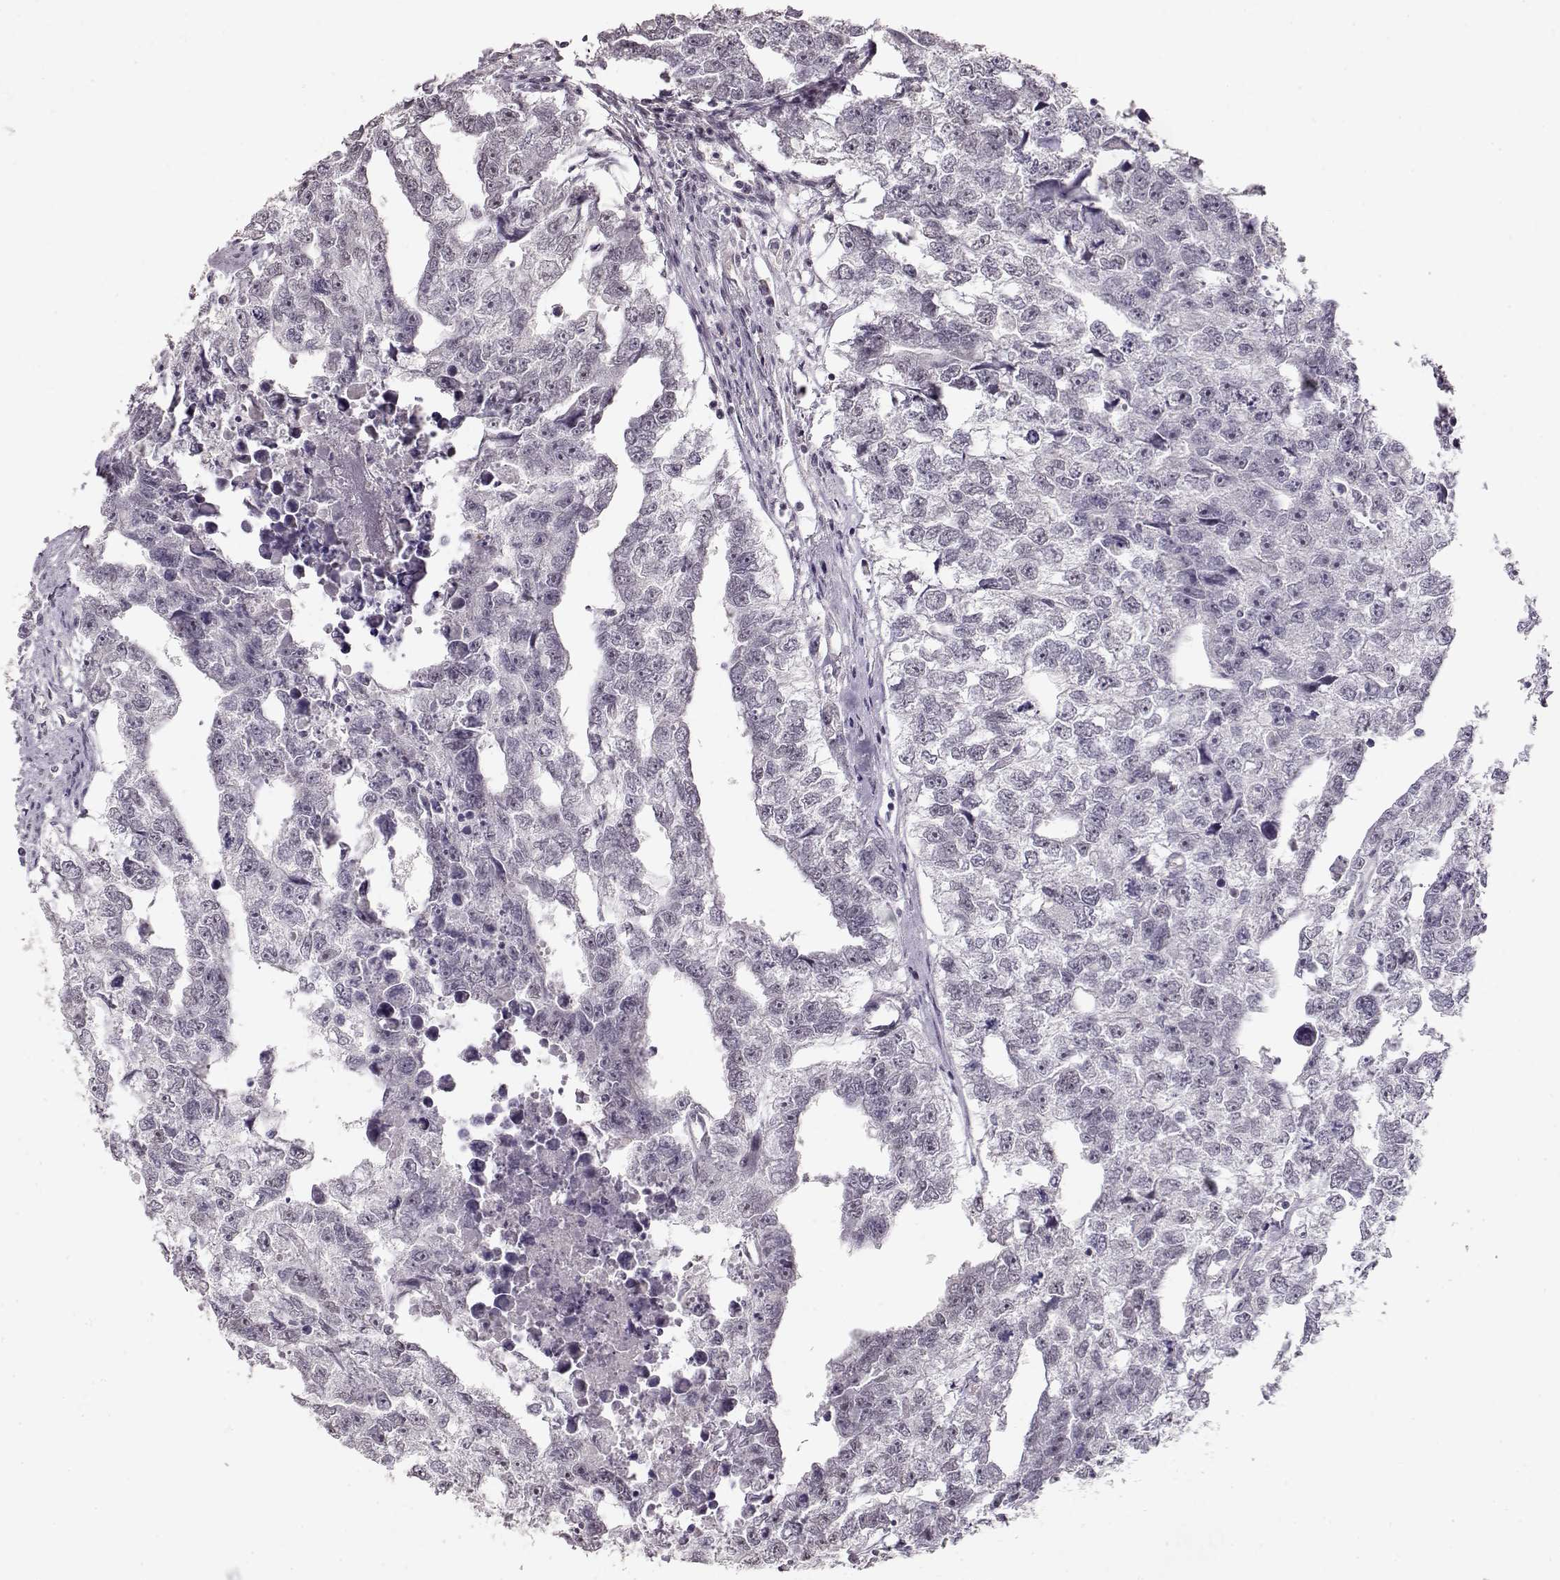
{"staining": {"intensity": "weak", "quantity": "<25%", "location": "nuclear"}, "tissue": "testis cancer", "cell_type": "Tumor cells", "image_type": "cancer", "snomed": [{"axis": "morphology", "description": "Carcinoma, Embryonal, NOS"}, {"axis": "morphology", "description": "Teratoma, malignant, NOS"}, {"axis": "topography", "description": "Testis"}], "caption": "Immunohistochemical staining of testis embryonal carcinoma displays no significant staining in tumor cells.", "gene": "PCP4", "patient": {"sex": "male", "age": 44}}